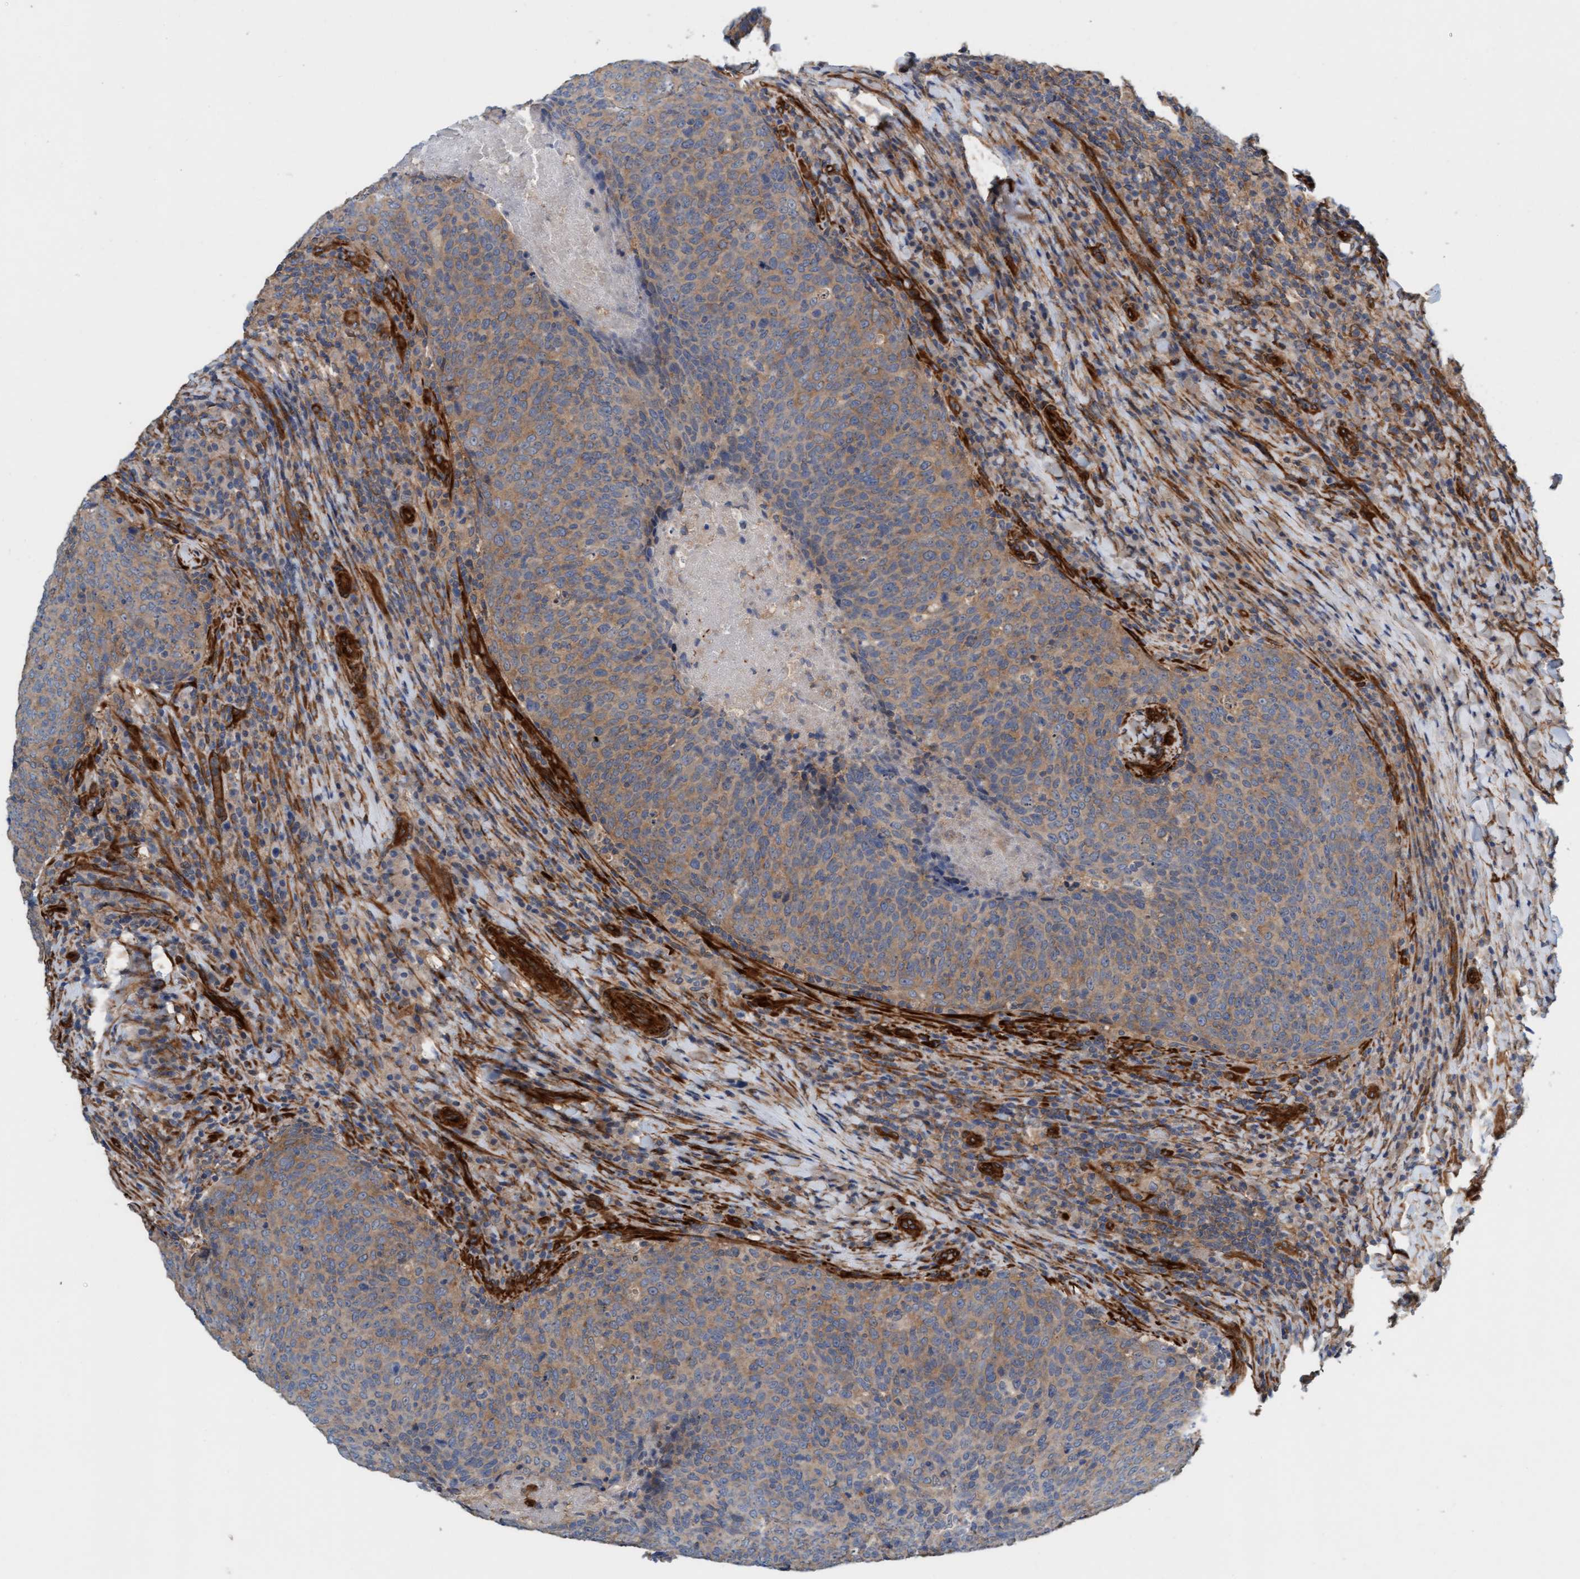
{"staining": {"intensity": "moderate", "quantity": ">75%", "location": "cytoplasmic/membranous"}, "tissue": "head and neck cancer", "cell_type": "Tumor cells", "image_type": "cancer", "snomed": [{"axis": "morphology", "description": "Squamous cell carcinoma, NOS"}, {"axis": "morphology", "description": "Squamous cell carcinoma, metastatic, NOS"}, {"axis": "topography", "description": "Lymph node"}, {"axis": "topography", "description": "Head-Neck"}], "caption": "Immunohistochemical staining of human head and neck cancer exhibits moderate cytoplasmic/membranous protein staining in about >75% of tumor cells.", "gene": "FMNL3", "patient": {"sex": "male", "age": 62}}